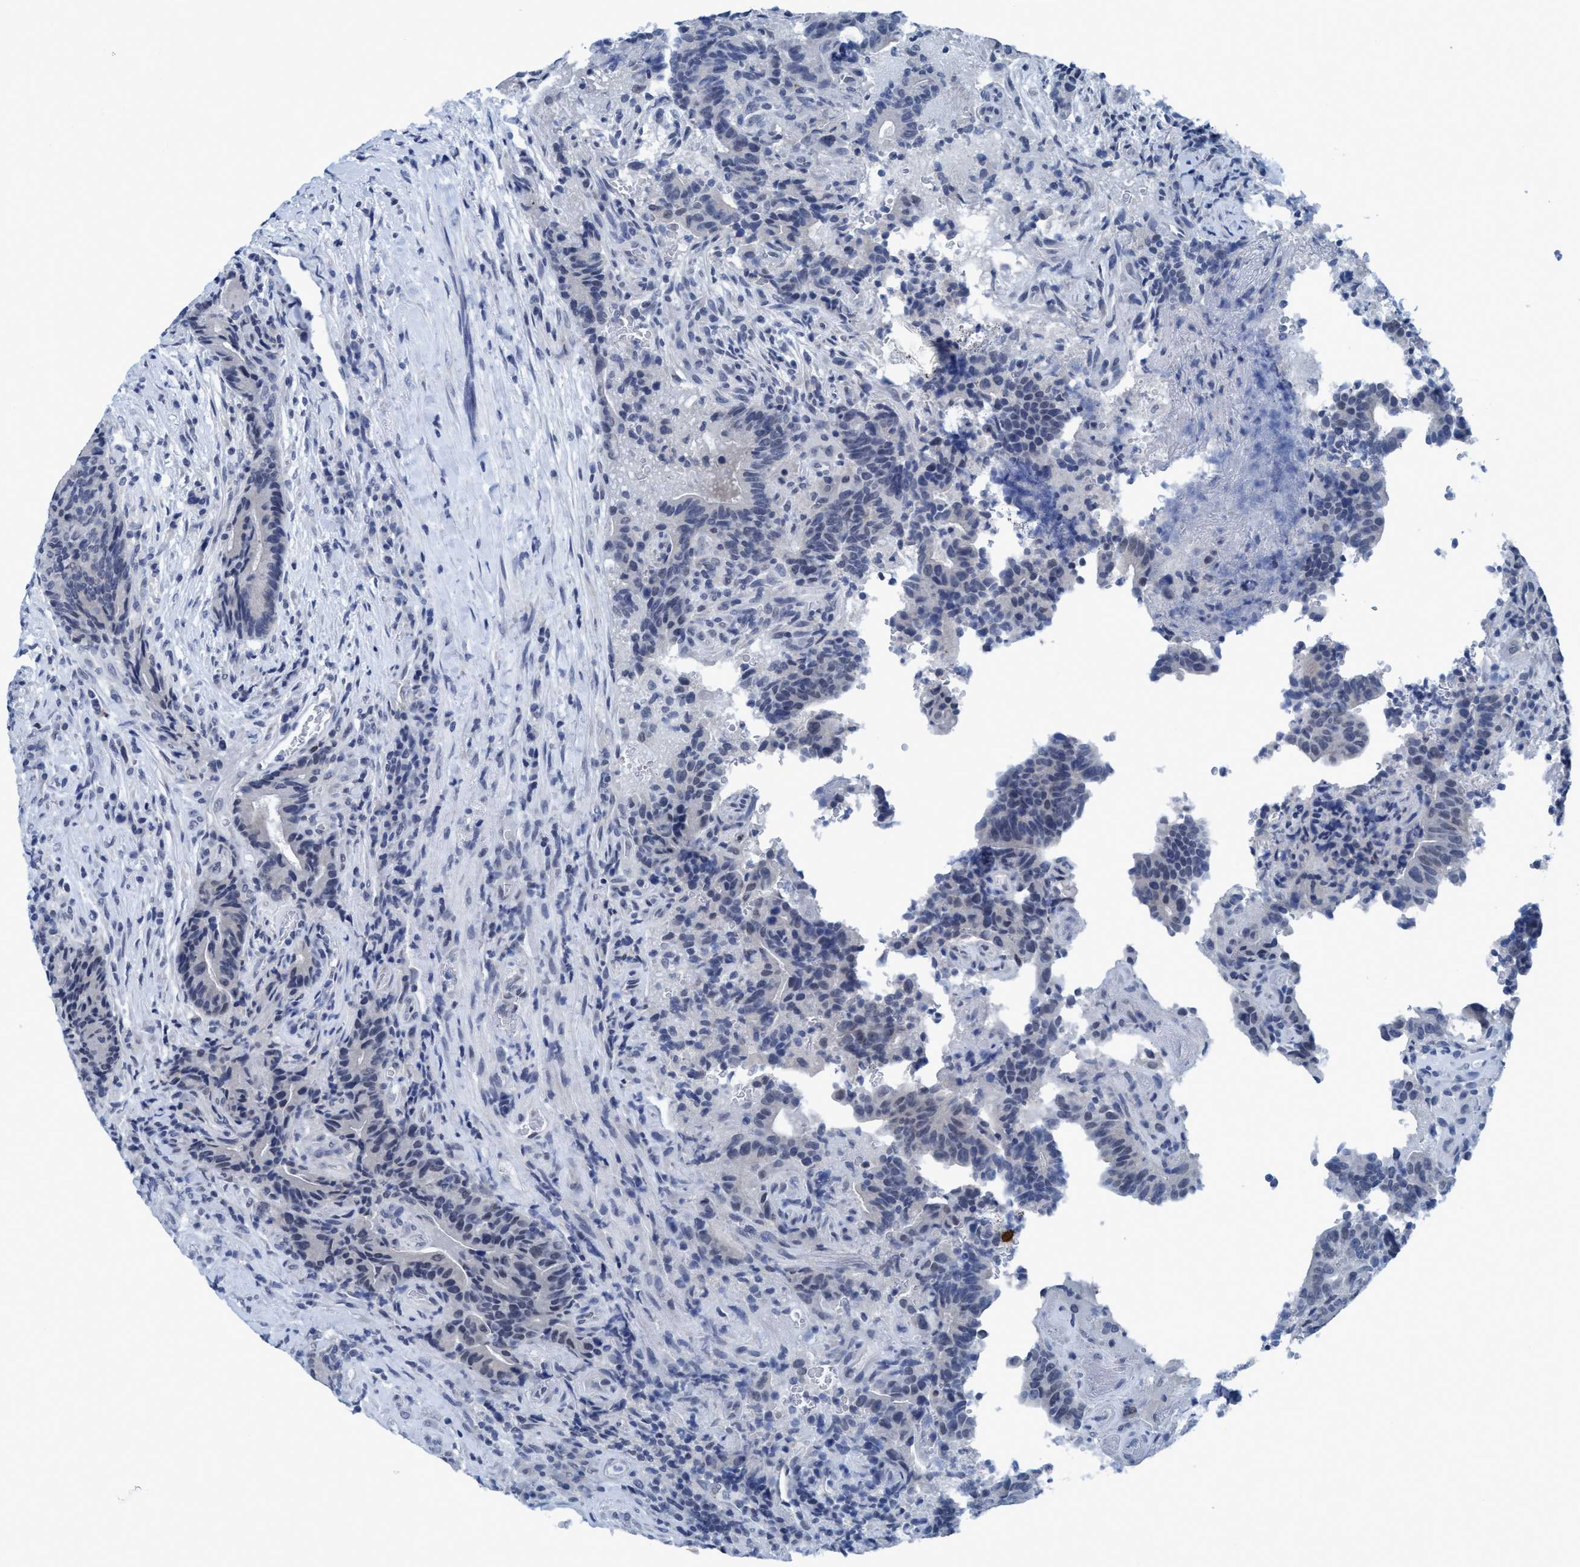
{"staining": {"intensity": "negative", "quantity": "none", "location": "none"}, "tissue": "colorectal cancer", "cell_type": "Tumor cells", "image_type": "cancer", "snomed": [{"axis": "morphology", "description": "Normal tissue, NOS"}, {"axis": "morphology", "description": "Adenocarcinoma, NOS"}, {"axis": "topography", "description": "Colon"}], "caption": "A high-resolution image shows IHC staining of colorectal cancer (adenocarcinoma), which displays no significant positivity in tumor cells.", "gene": "DNAI1", "patient": {"sex": "female", "age": 75}}